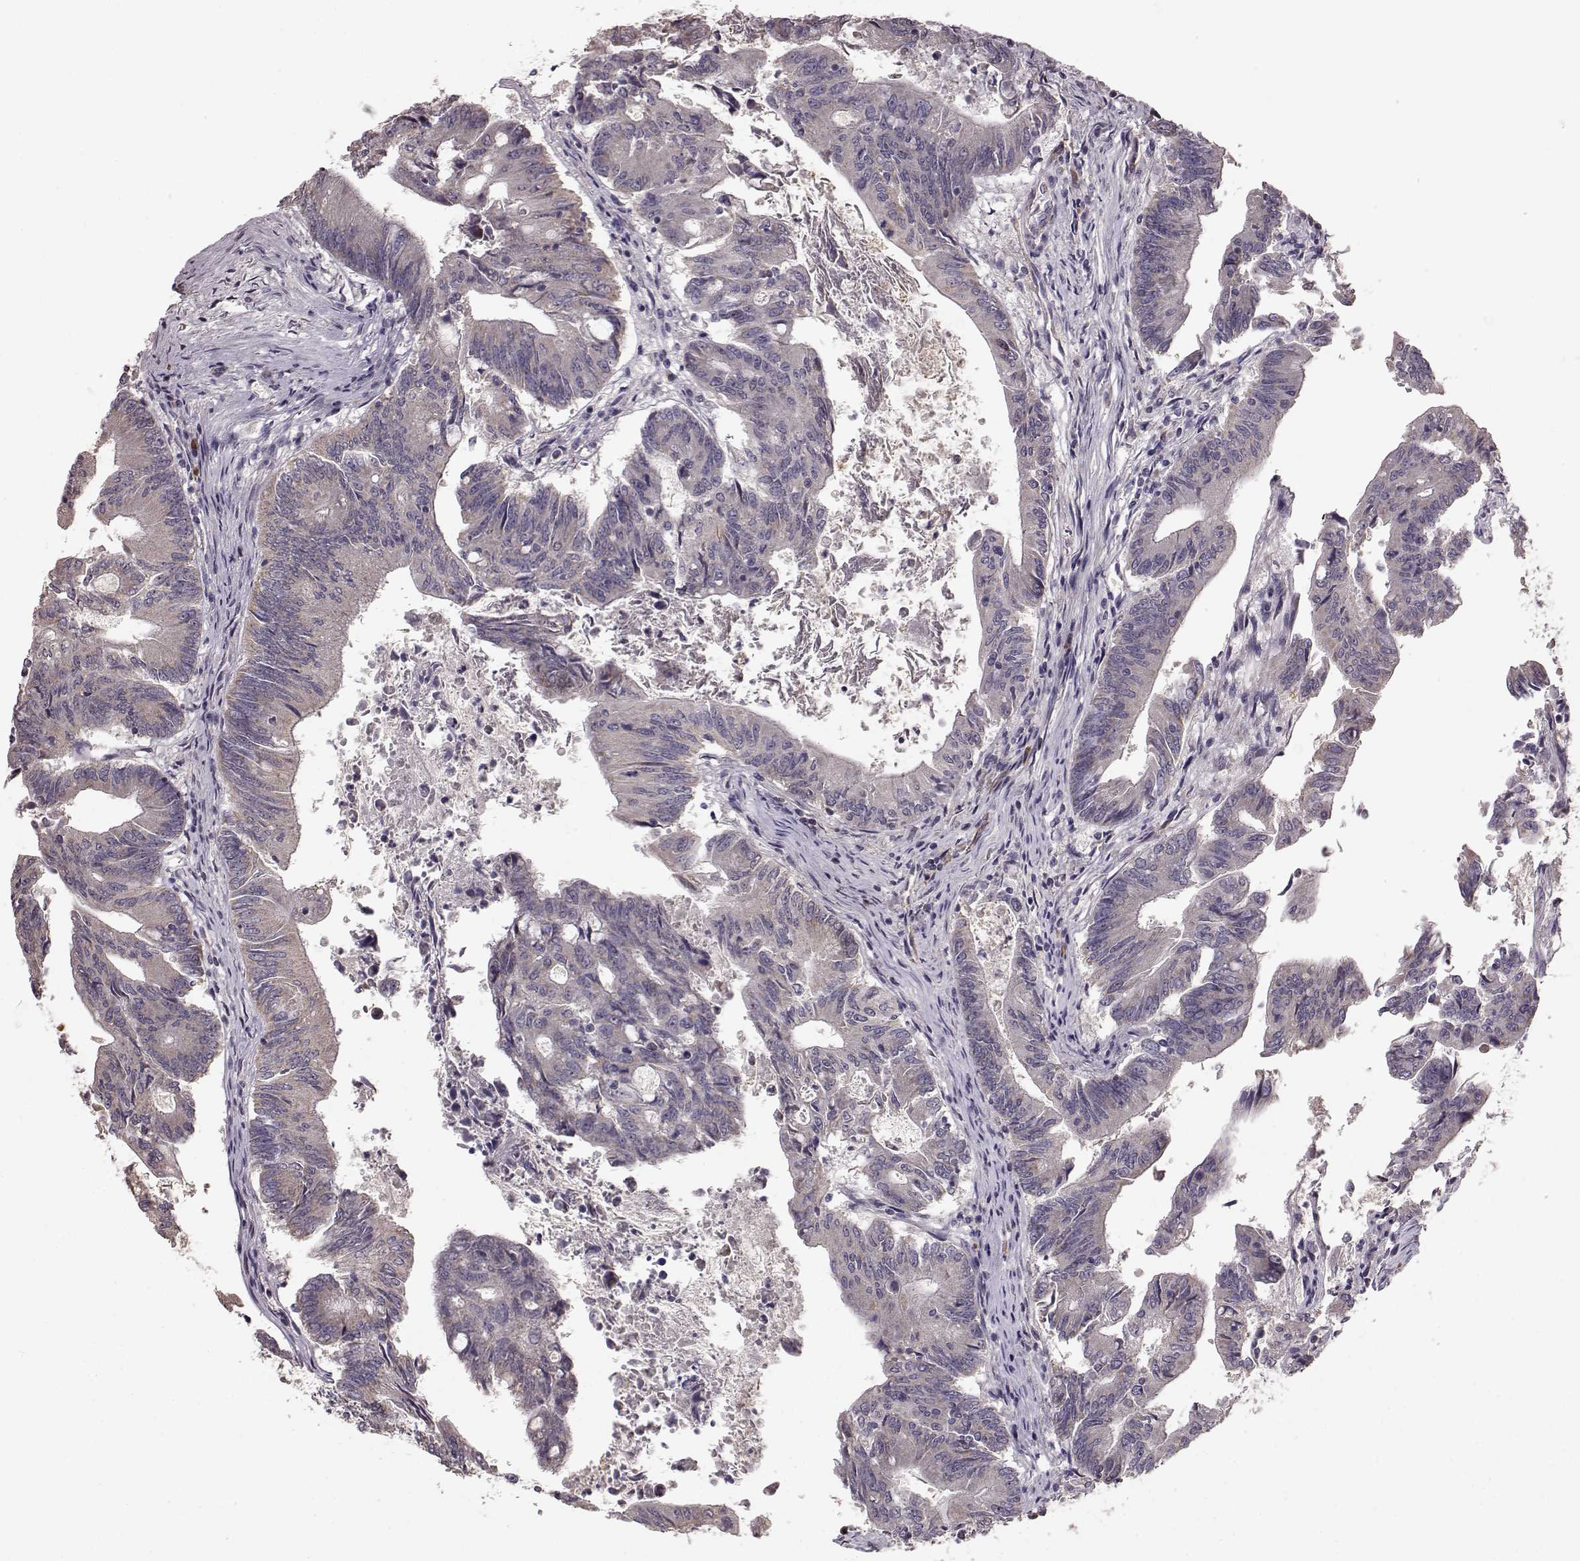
{"staining": {"intensity": "negative", "quantity": "none", "location": "none"}, "tissue": "colorectal cancer", "cell_type": "Tumor cells", "image_type": "cancer", "snomed": [{"axis": "morphology", "description": "Adenocarcinoma, NOS"}, {"axis": "topography", "description": "Colon"}], "caption": "Tumor cells show no significant expression in colorectal cancer.", "gene": "BACH2", "patient": {"sex": "female", "age": 70}}